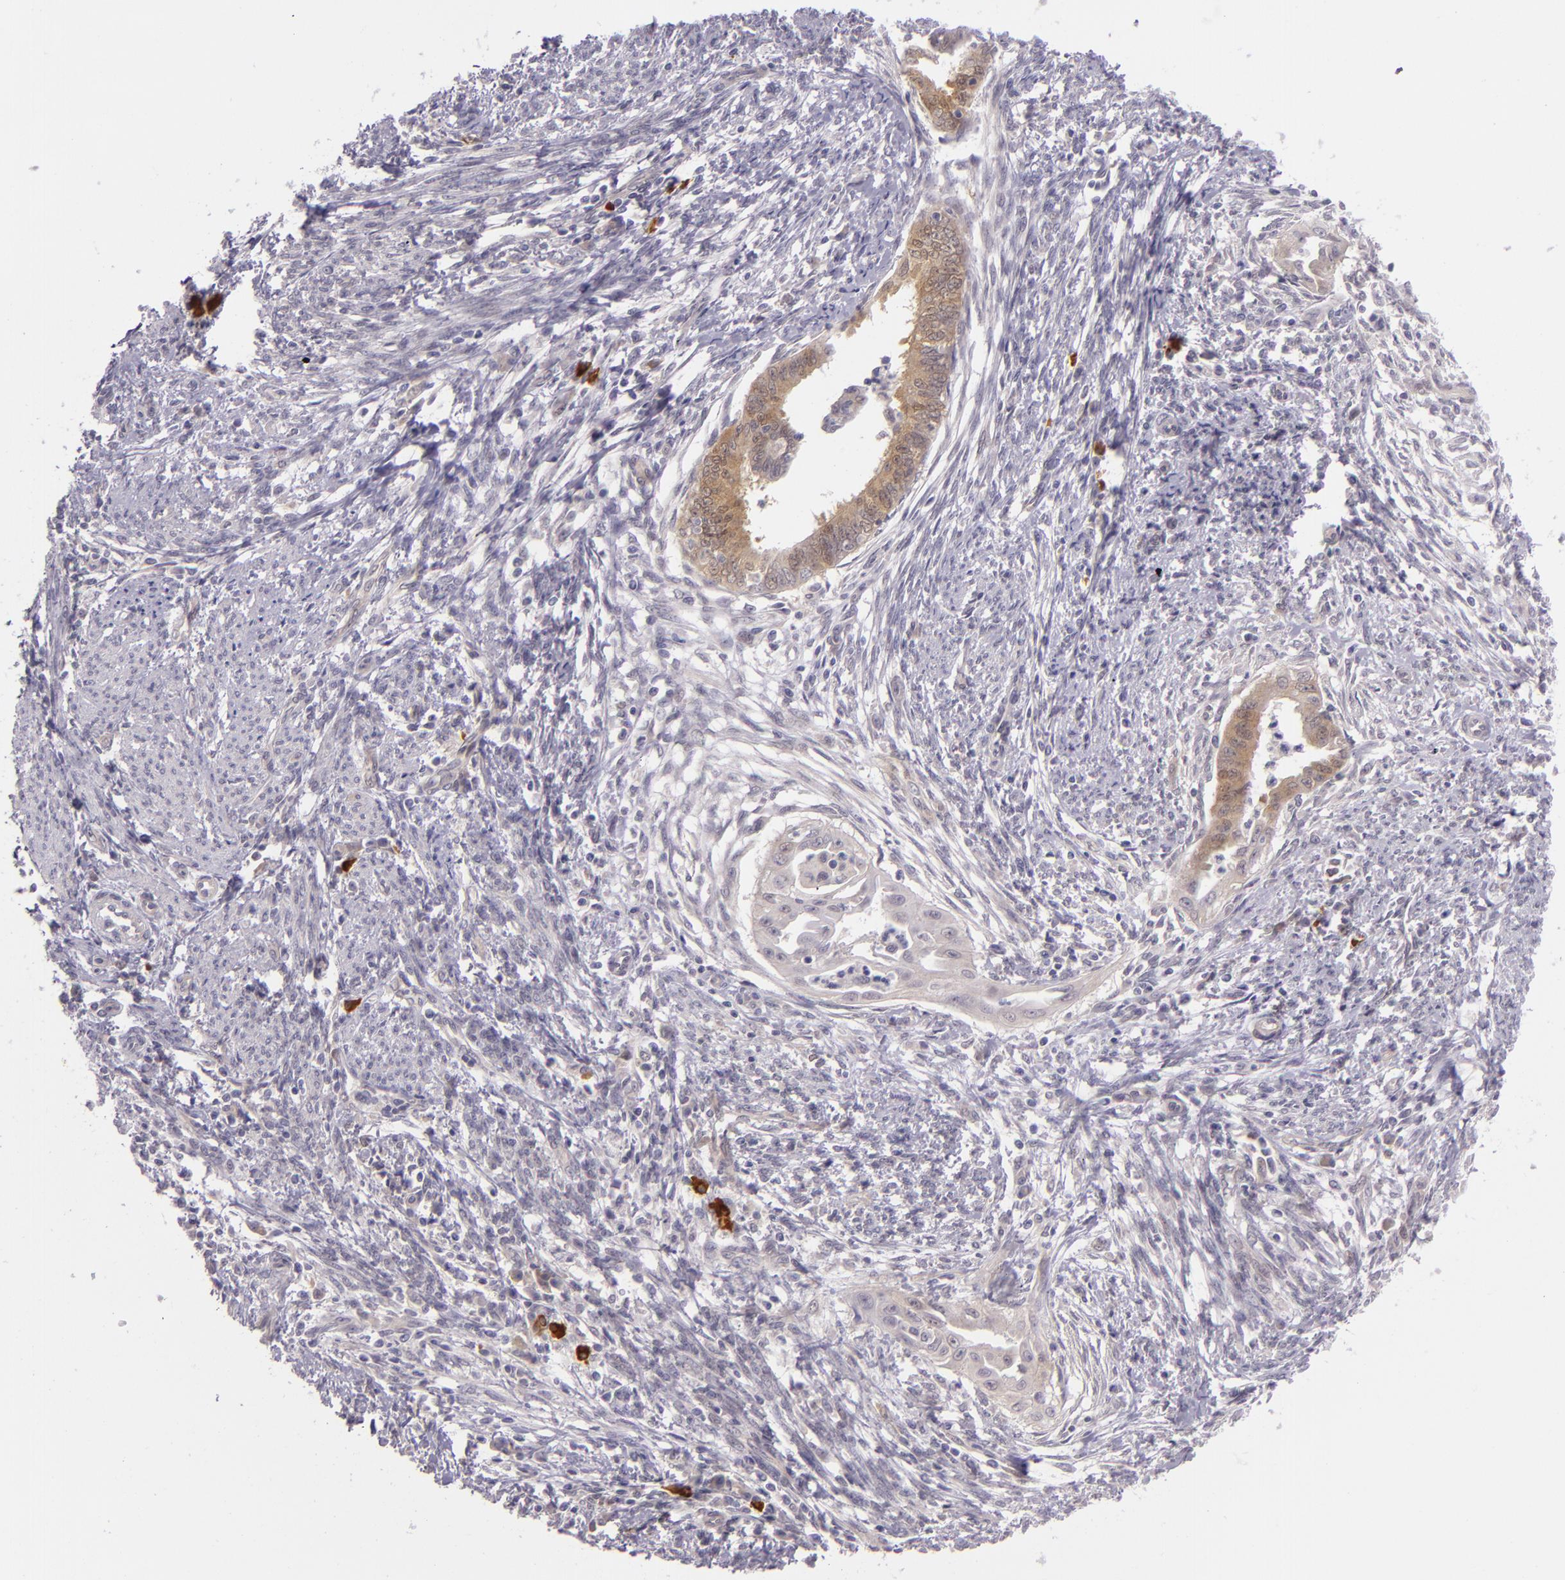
{"staining": {"intensity": "weak", "quantity": "25%-75%", "location": "cytoplasmic/membranous"}, "tissue": "endometrial cancer", "cell_type": "Tumor cells", "image_type": "cancer", "snomed": [{"axis": "morphology", "description": "Adenocarcinoma, NOS"}, {"axis": "topography", "description": "Endometrium"}], "caption": "Immunohistochemistry histopathology image of human endometrial adenocarcinoma stained for a protein (brown), which exhibits low levels of weak cytoplasmic/membranous positivity in about 25%-75% of tumor cells.", "gene": "CSE1L", "patient": {"sex": "female", "age": 66}}